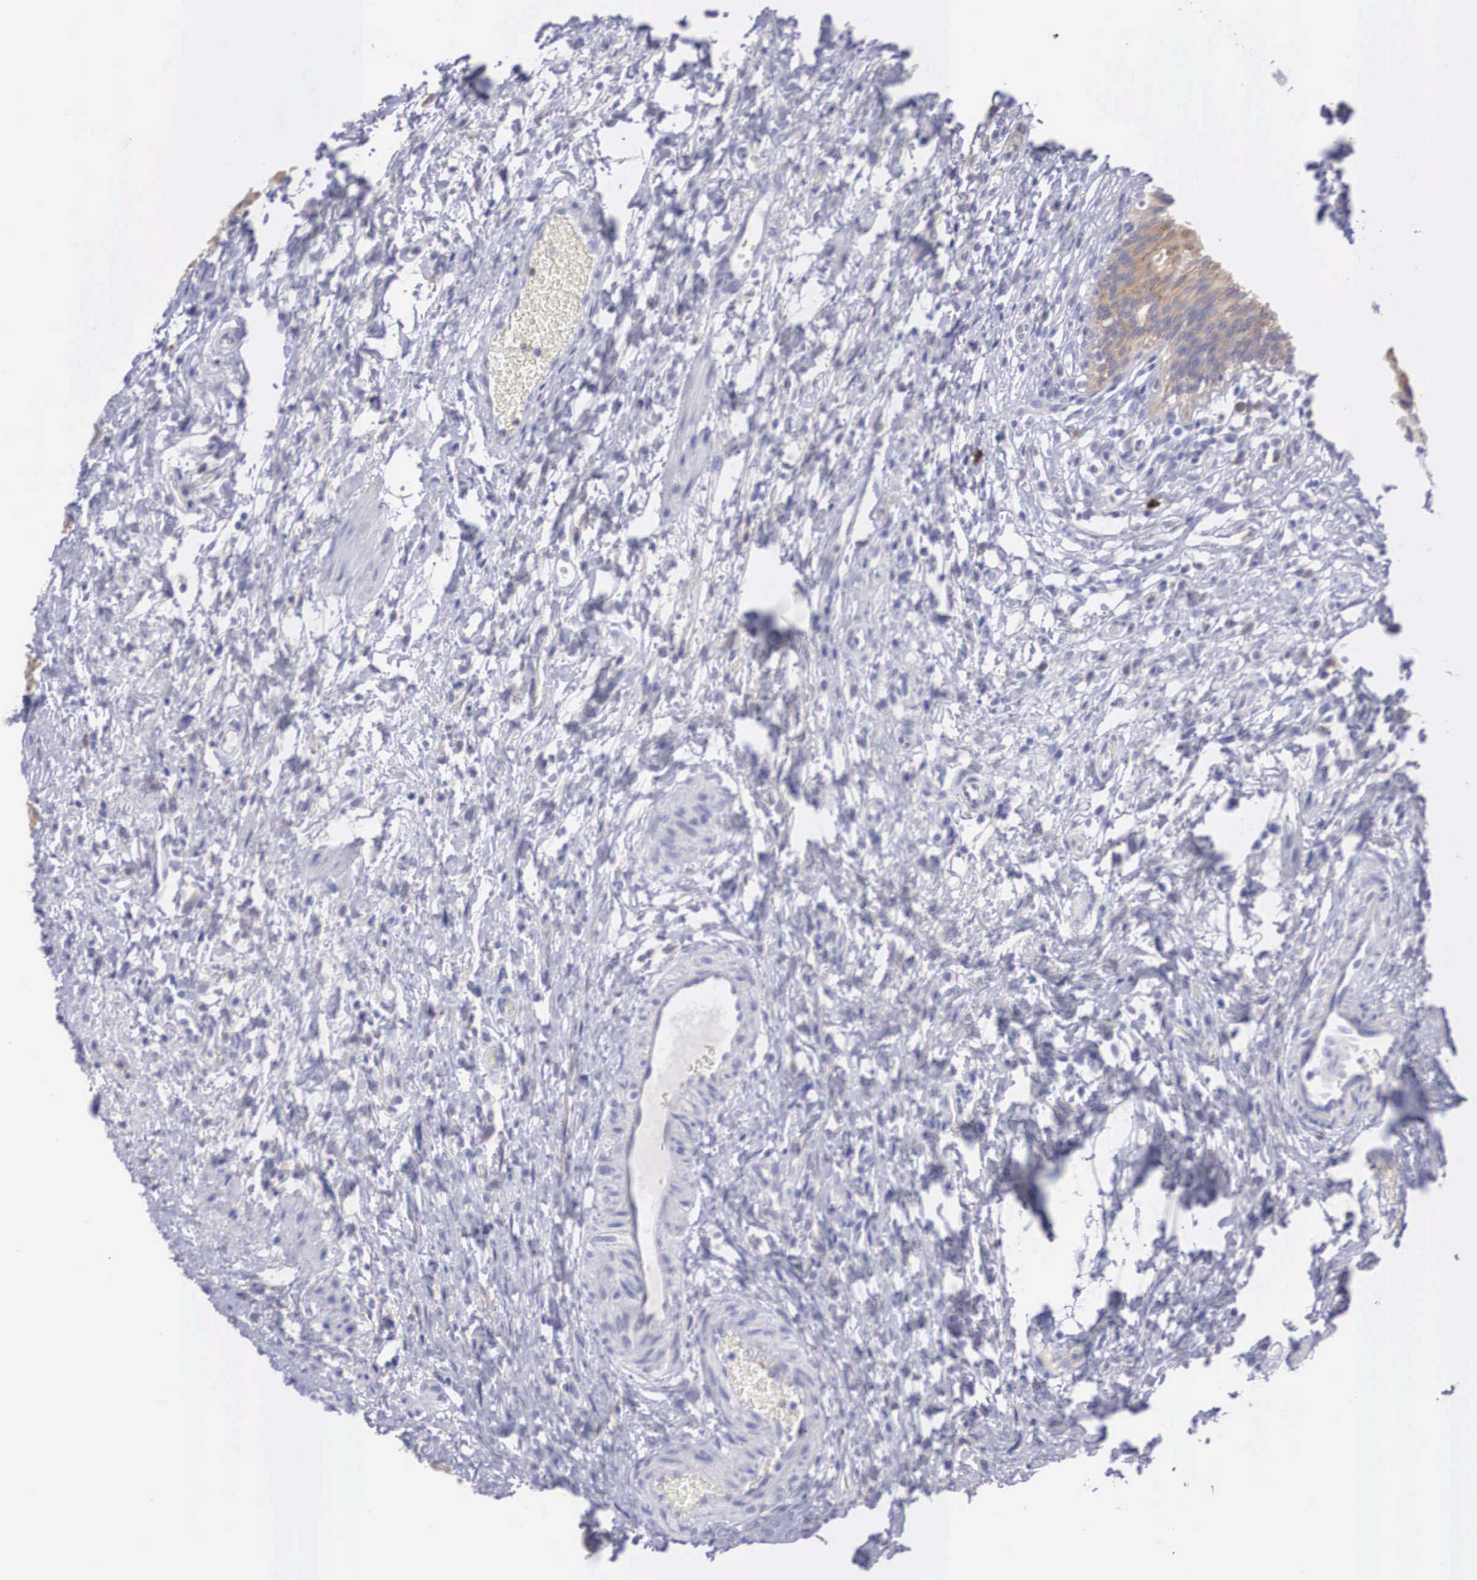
{"staining": {"intensity": "weak", "quantity": "25%-75%", "location": "cytoplasmic/membranous"}, "tissue": "urinary bladder", "cell_type": "Urothelial cells", "image_type": "normal", "snomed": [{"axis": "morphology", "description": "Normal tissue, NOS"}, {"axis": "morphology", "description": "Urothelial carcinoma, Low grade"}, {"axis": "topography", "description": "Smooth muscle"}, {"axis": "topography", "description": "Urinary bladder"}], "caption": "Immunohistochemical staining of unremarkable human urinary bladder reveals weak cytoplasmic/membranous protein positivity in approximately 25%-75% of urothelial cells. Nuclei are stained in blue.", "gene": "REPS2", "patient": {"sex": "male", "age": 60}}